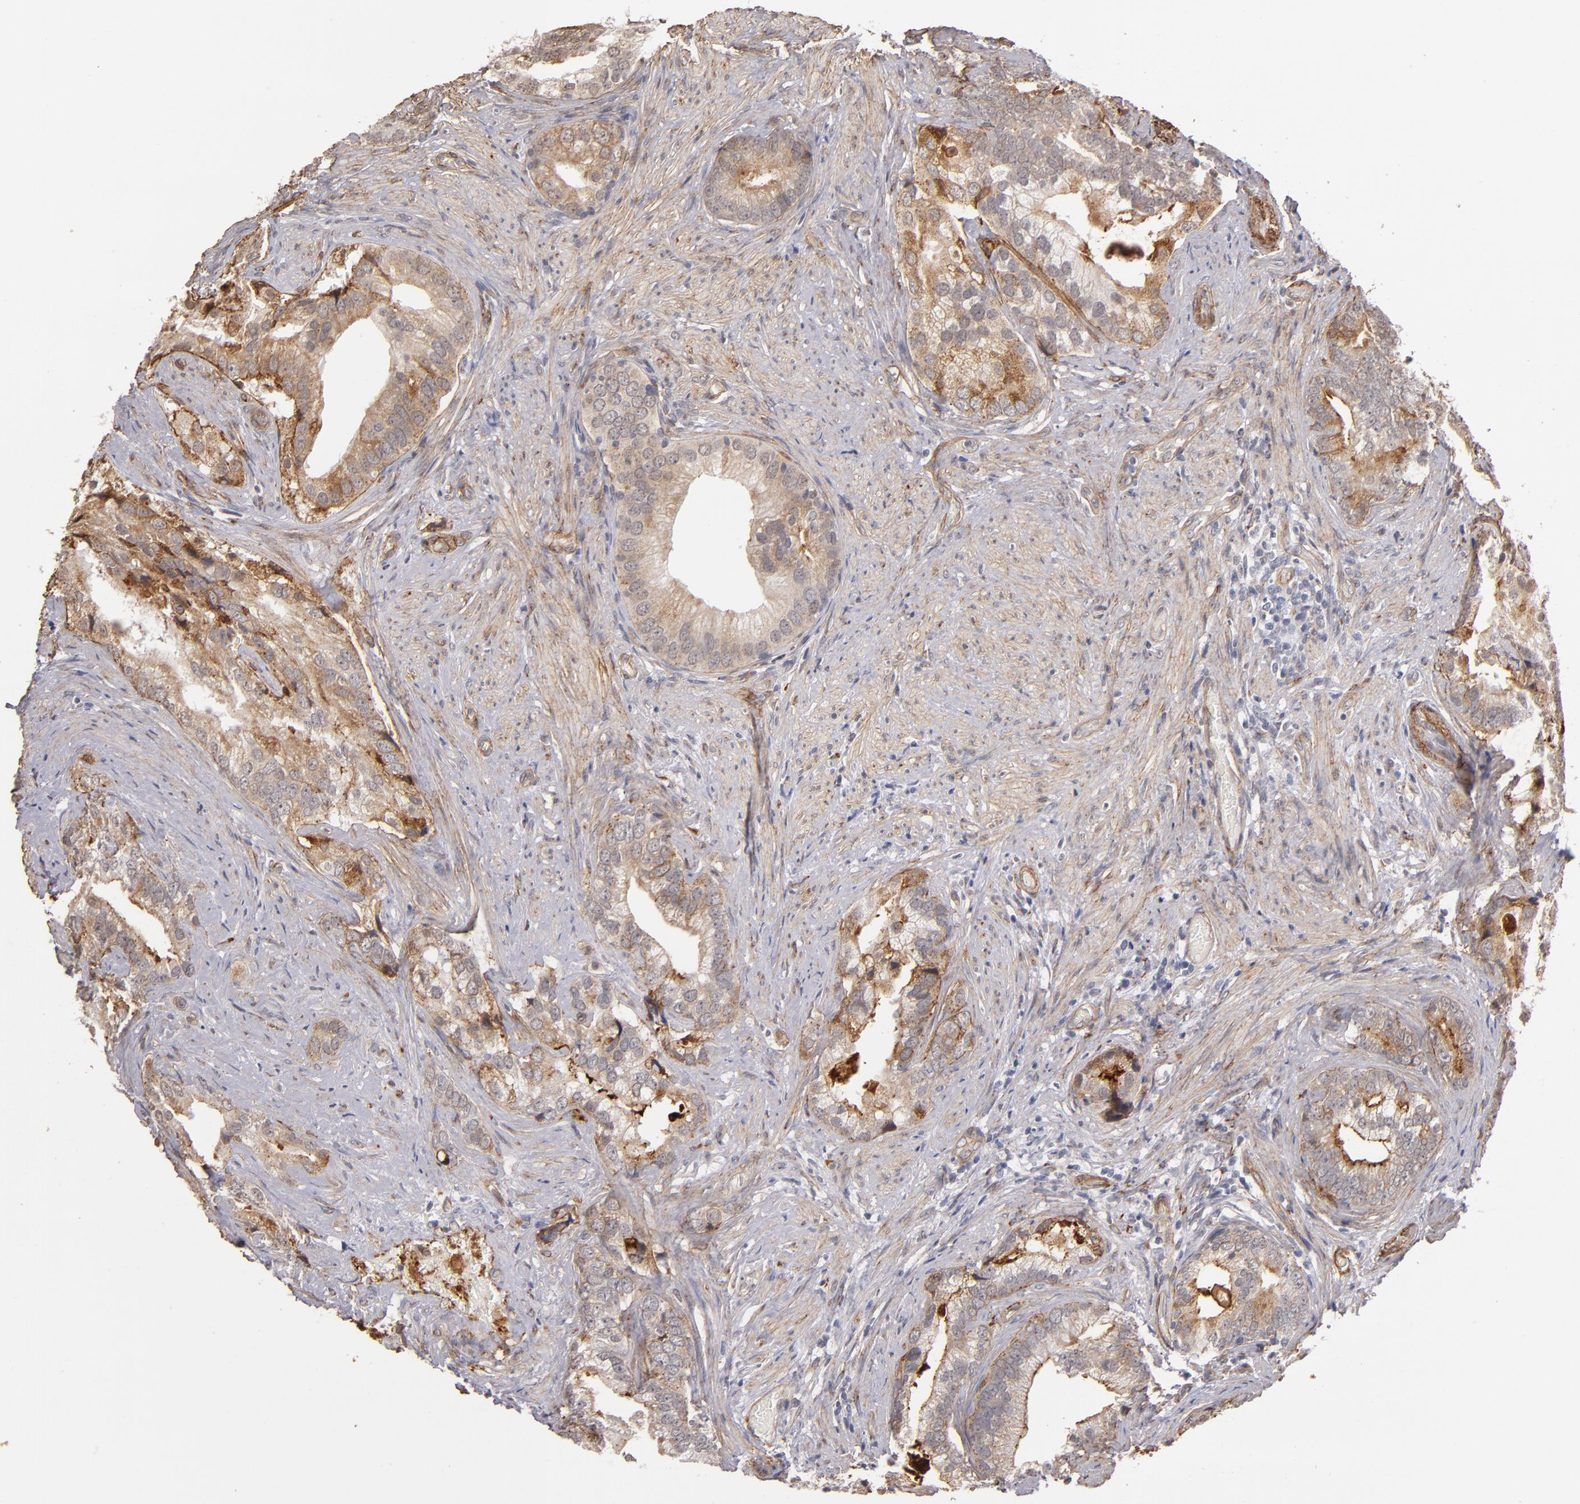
{"staining": {"intensity": "weak", "quantity": "25%-75%", "location": "cytoplasmic/membranous"}, "tissue": "prostate cancer", "cell_type": "Tumor cells", "image_type": "cancer", "snomed": [{"axis": "morphology", "description": "Adenocarcinoma, Low grade"}, {"axis": "topography", "description": "Prostate"}], "caption": "Prostate cancer tissue reveals weak cytoplasmic/membranous expression in approximately 25%-75% of tumor cells", "gene": "LAMC1", "patient": {"sex": "male", "age": 71}}